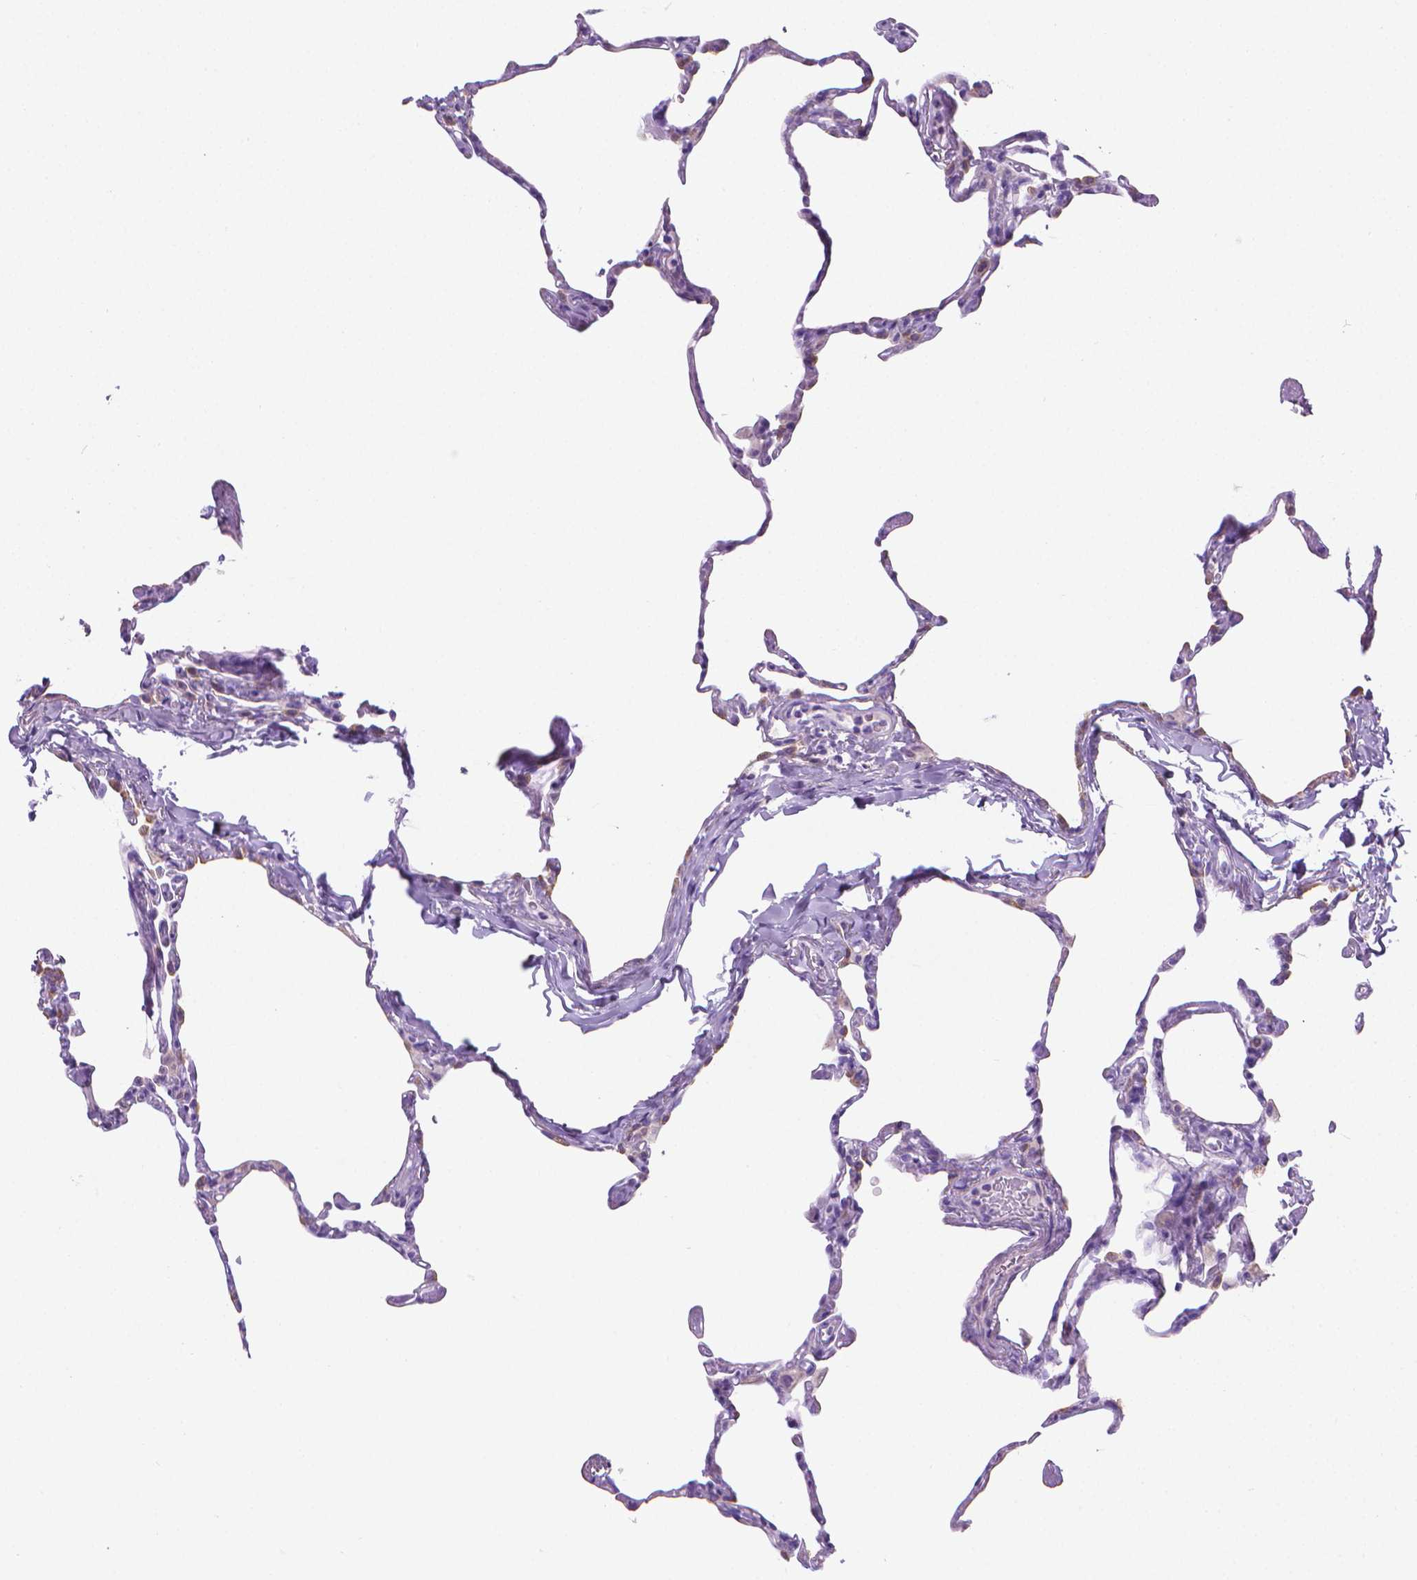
{"staining": {"intensity": "negative", "quantity": "none", "location": "none"}, "tissue": "lung", "cell_type": "Alveolar cells", "image_type": "normal", "snomed": [{"axis": "morphology", "description": "Normal tissue, NOS"}, {"axis": "topography", "description": "Lung"}], "caption": "The micrograph reveals no significant expression in alveolar cells of lung.", "gene": "FASN", "patient": {"sex": "male", "age": 65}}